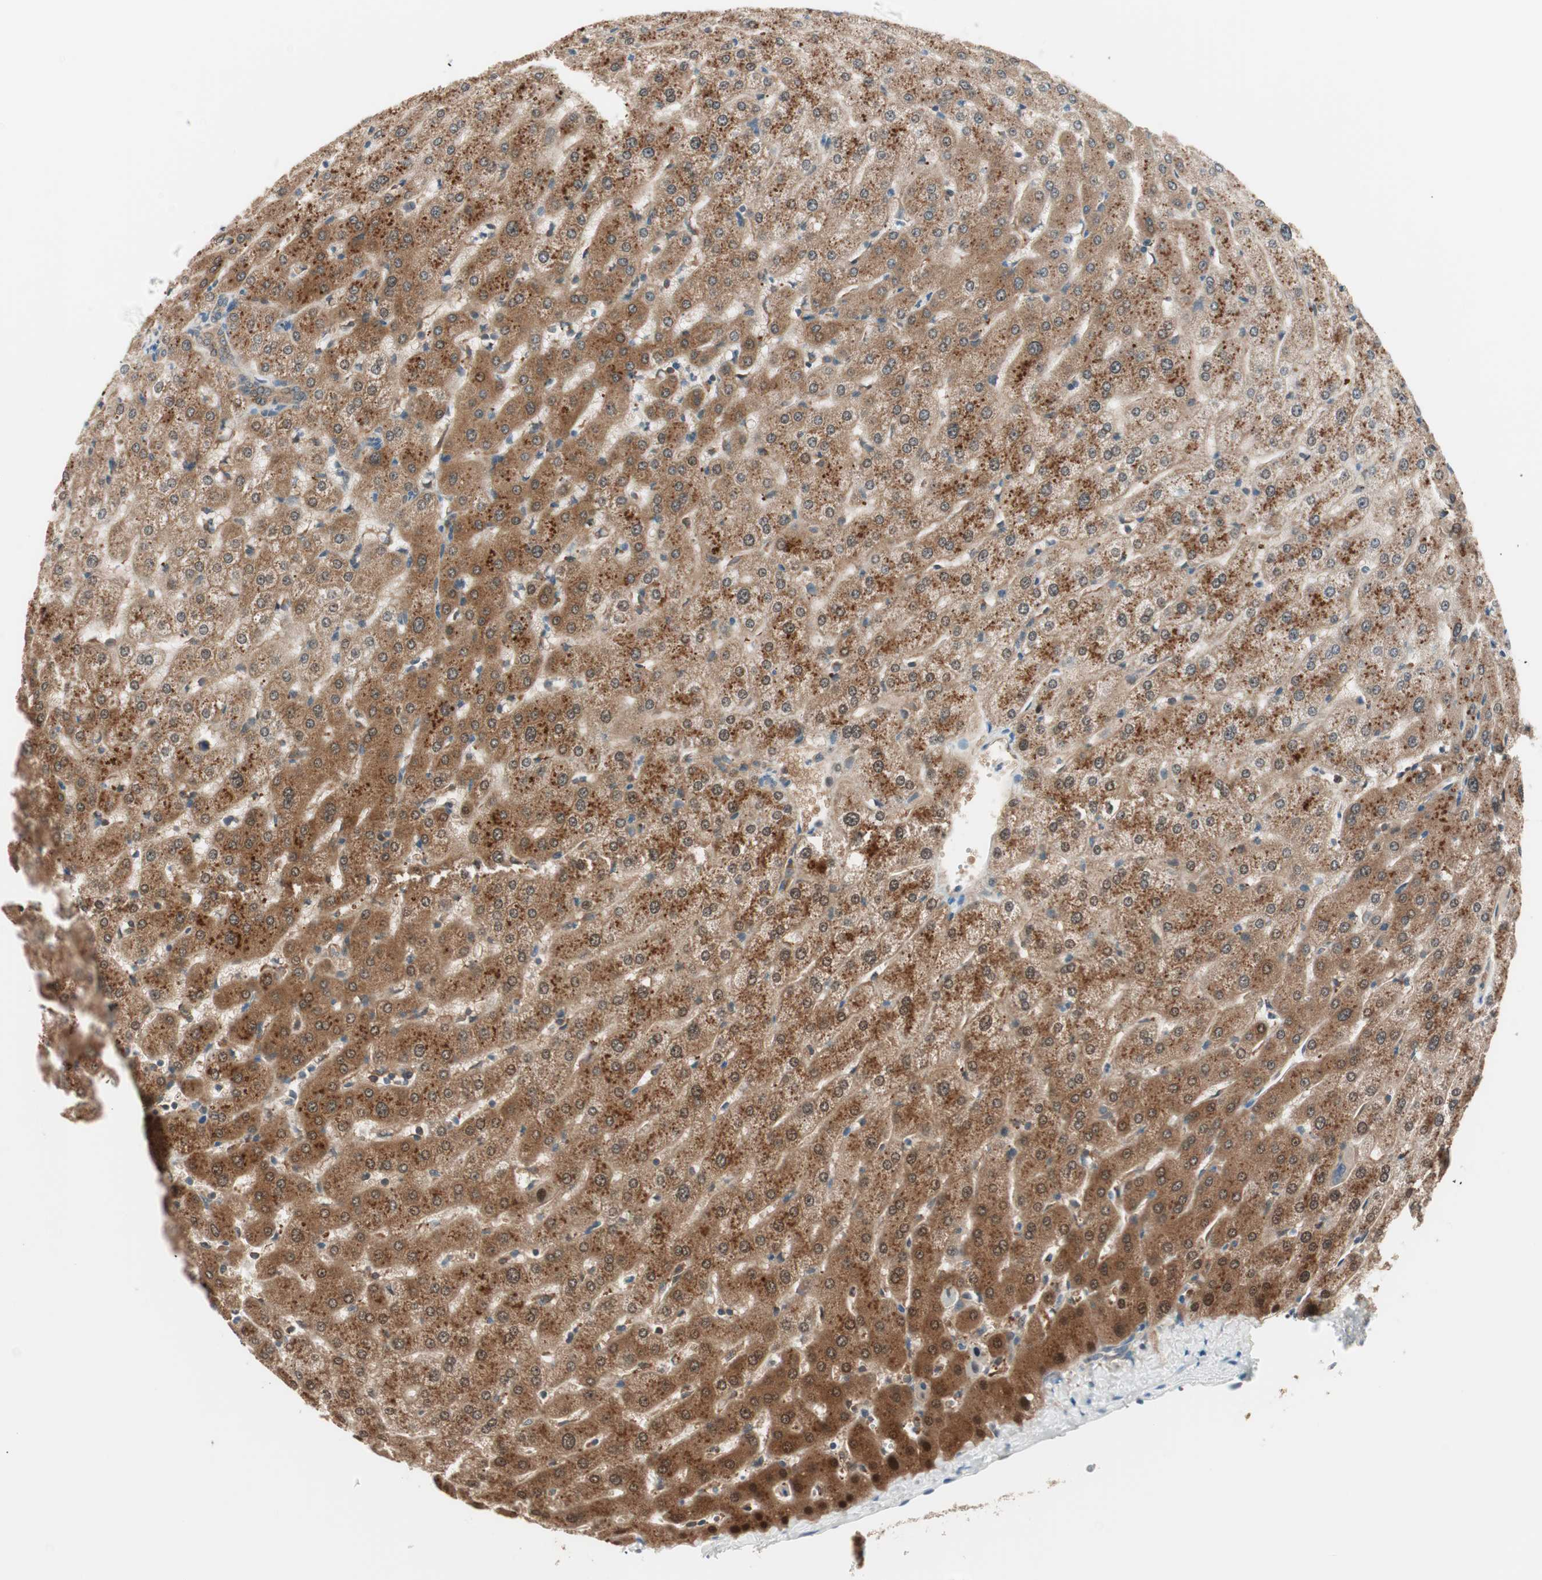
{"staining": {"intensity": "moderate", "quantity": ">75%", "location": "cytoplasmic/membranous"}, "tissue": "liver", "cell_type": "Hepatocytes", "image_type": "normal", "snomed": [{"axis": "morphology", "description": "Normal tissue, NOS"}, {"axis": "morphology", "description": "Fibrosis, NOS"}, {"axis": "topography", "description": "Liver"}], "caption": "Immunohistochemistry (IHC) of normal liver shows medium levels of moderate cytoplasmic/membranous staining in about >75% of hepatocytes.", "gene": "GALT", "patient": {"sex": "female", "age": 29}}